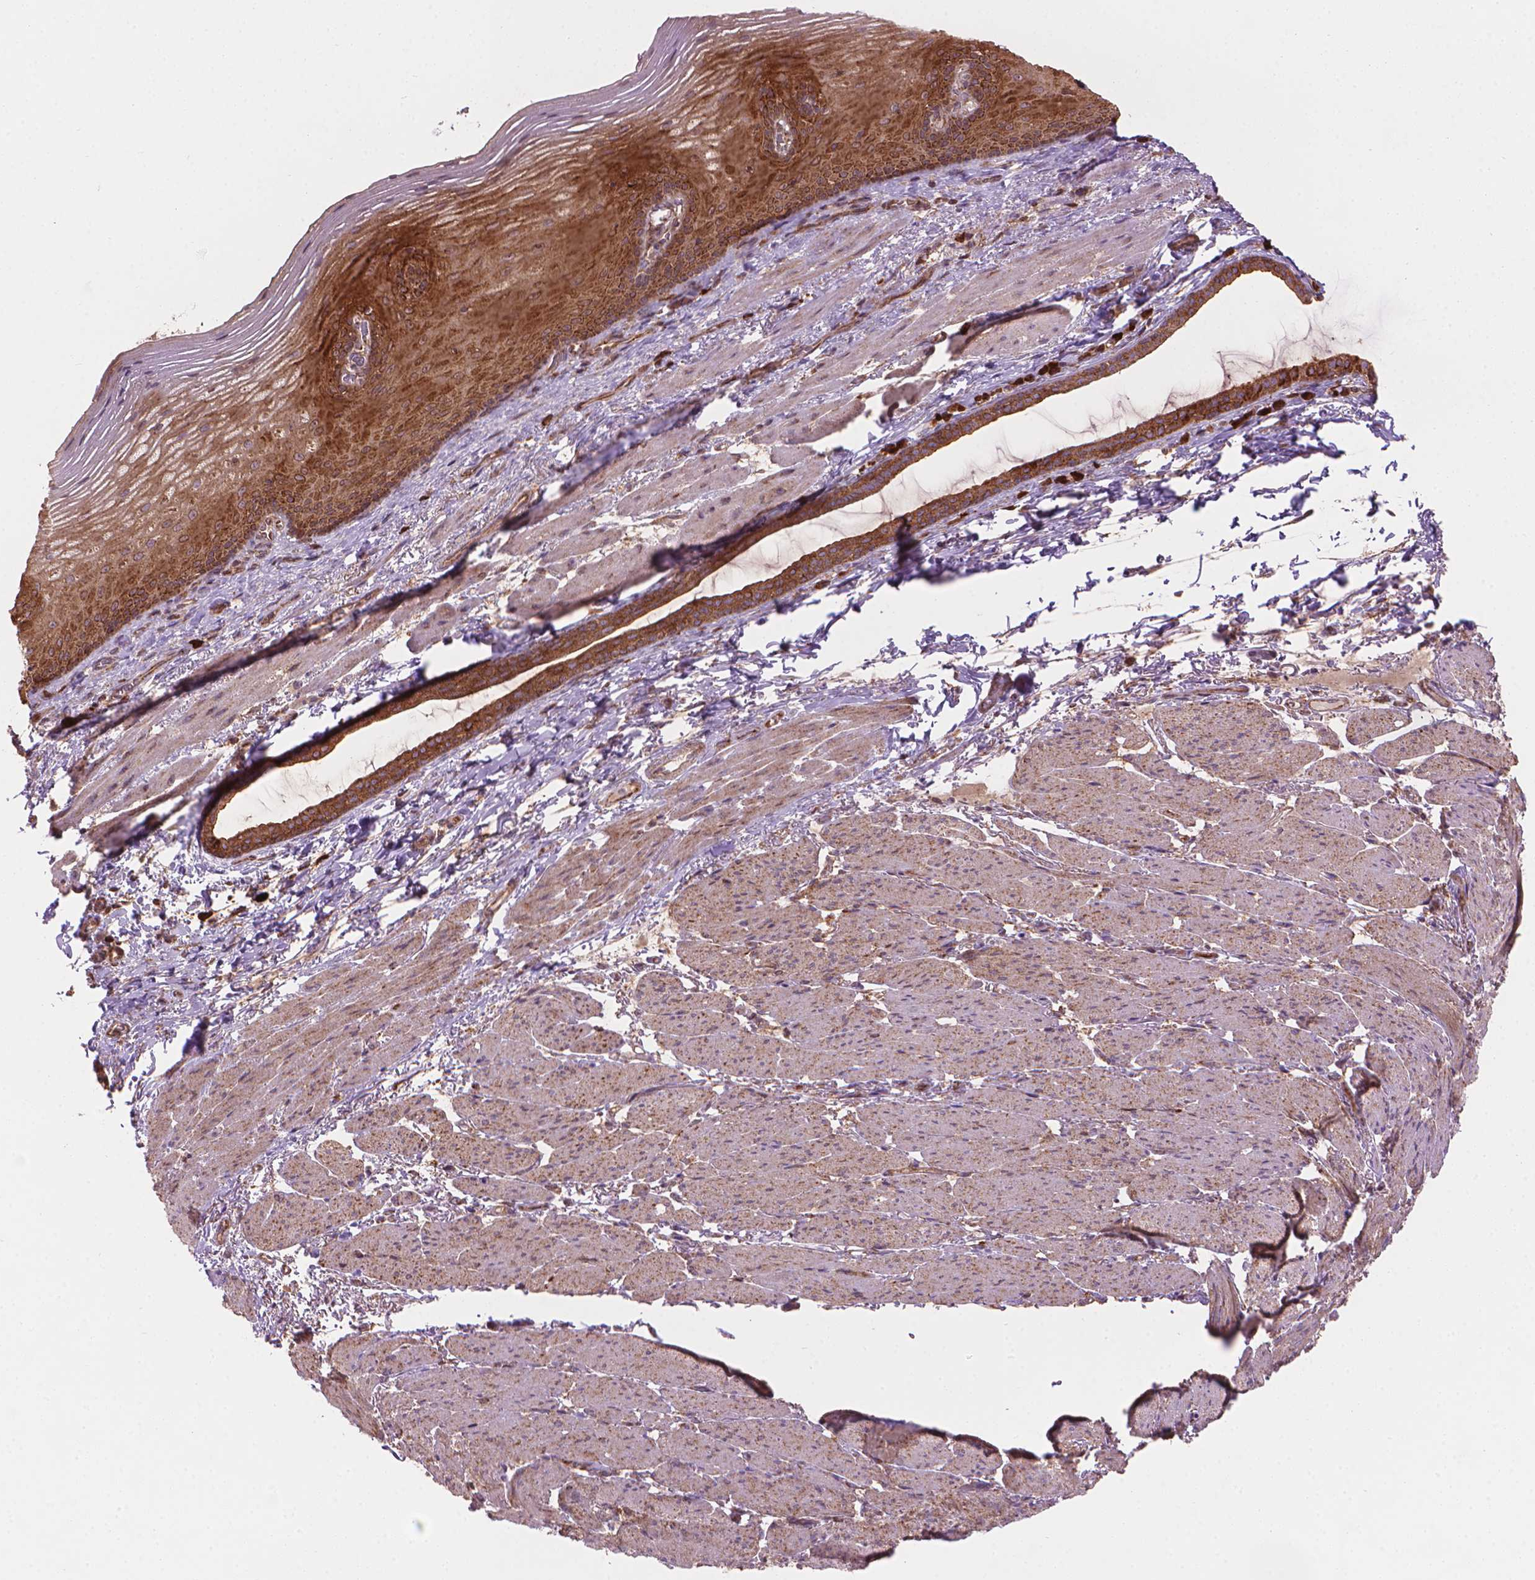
{"staining": {"intensity": "moderate", "quantity": ">75%", "location": "cytoplasmic/membranous"}, "tissue": "esophagus", "cell_type": "Squamous epithelial cells", "image_type": "normal", "snomed": [{"axis": "morphology", "description": "Normal tissue, NOS"}, {"axis": "topography", "description": "Esophagus"}], "caption": "This photomicrograph reveals IHC staining of benign esophagus, with medium moderate cytoplasmic/membranous positivity in approximately >75% of squamous epithelial cells.", "gene": "VARS2", "patient": {"sex": "male", "age": 76}}